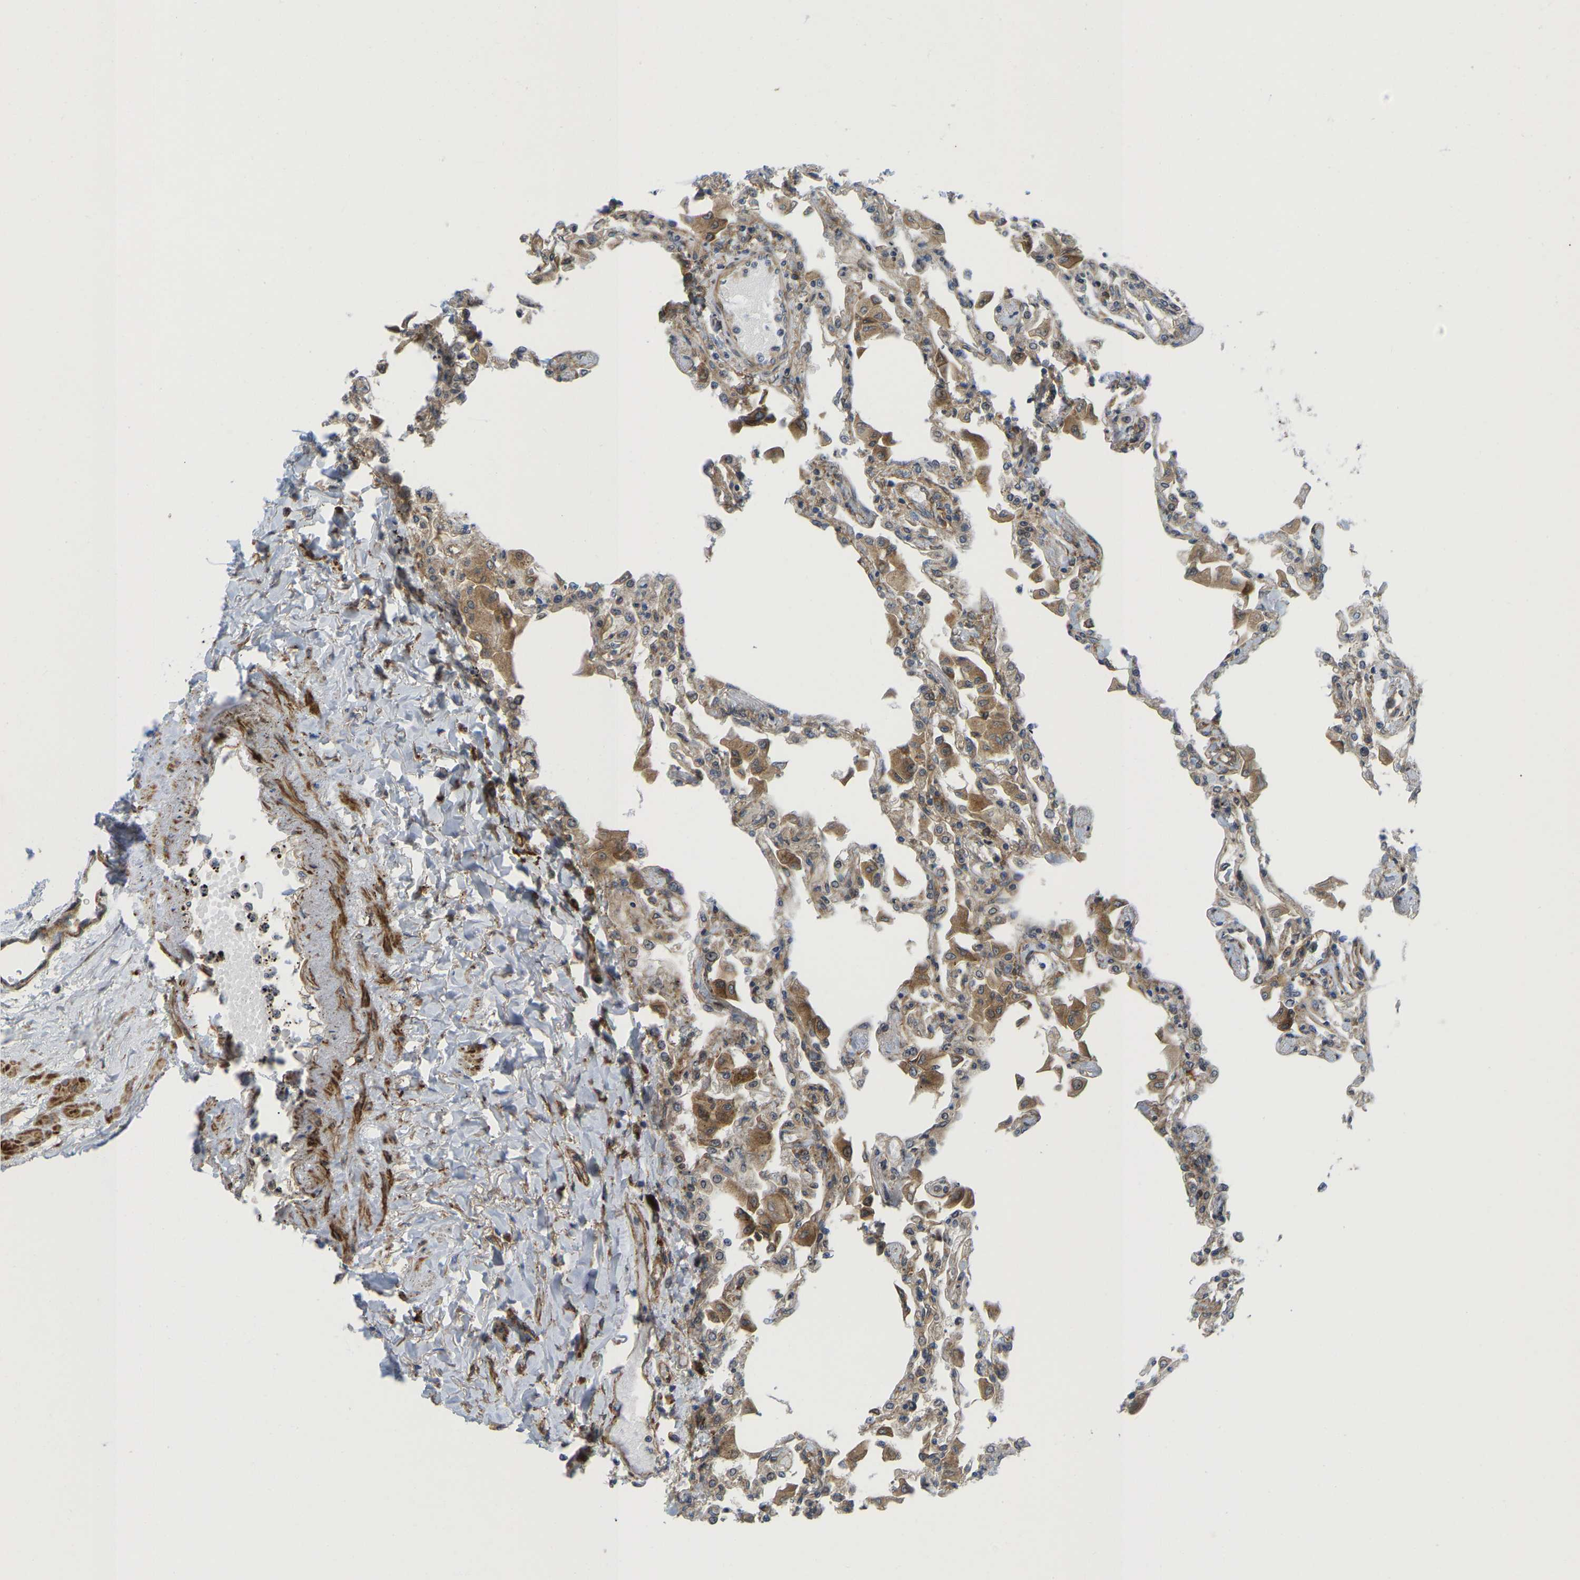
{"staining": {"intensity": "moderate", "quantity": "<25%", "location": "cytoplasmic/membranous"}, "tissue": "lung", "cell_type": "Alveolar cells", "image_type": "normal", "snomed": [{"axis": "morphology", "description": "Normal tissue, NOS"}, {"axis": "topography", "description": "Bronchus"}, {"axis": "topography", "description": "Lung"}], "caption": "The histopathology image shows immunohistochemical staining of benign lung. There is moderate cytoplasmic/membranous positivity is identified in approximately <25% of alveolar cells. Nuclei are stained in blue.", "gene": "PICALM", "patient": {"sex": "female", "age": 49}}